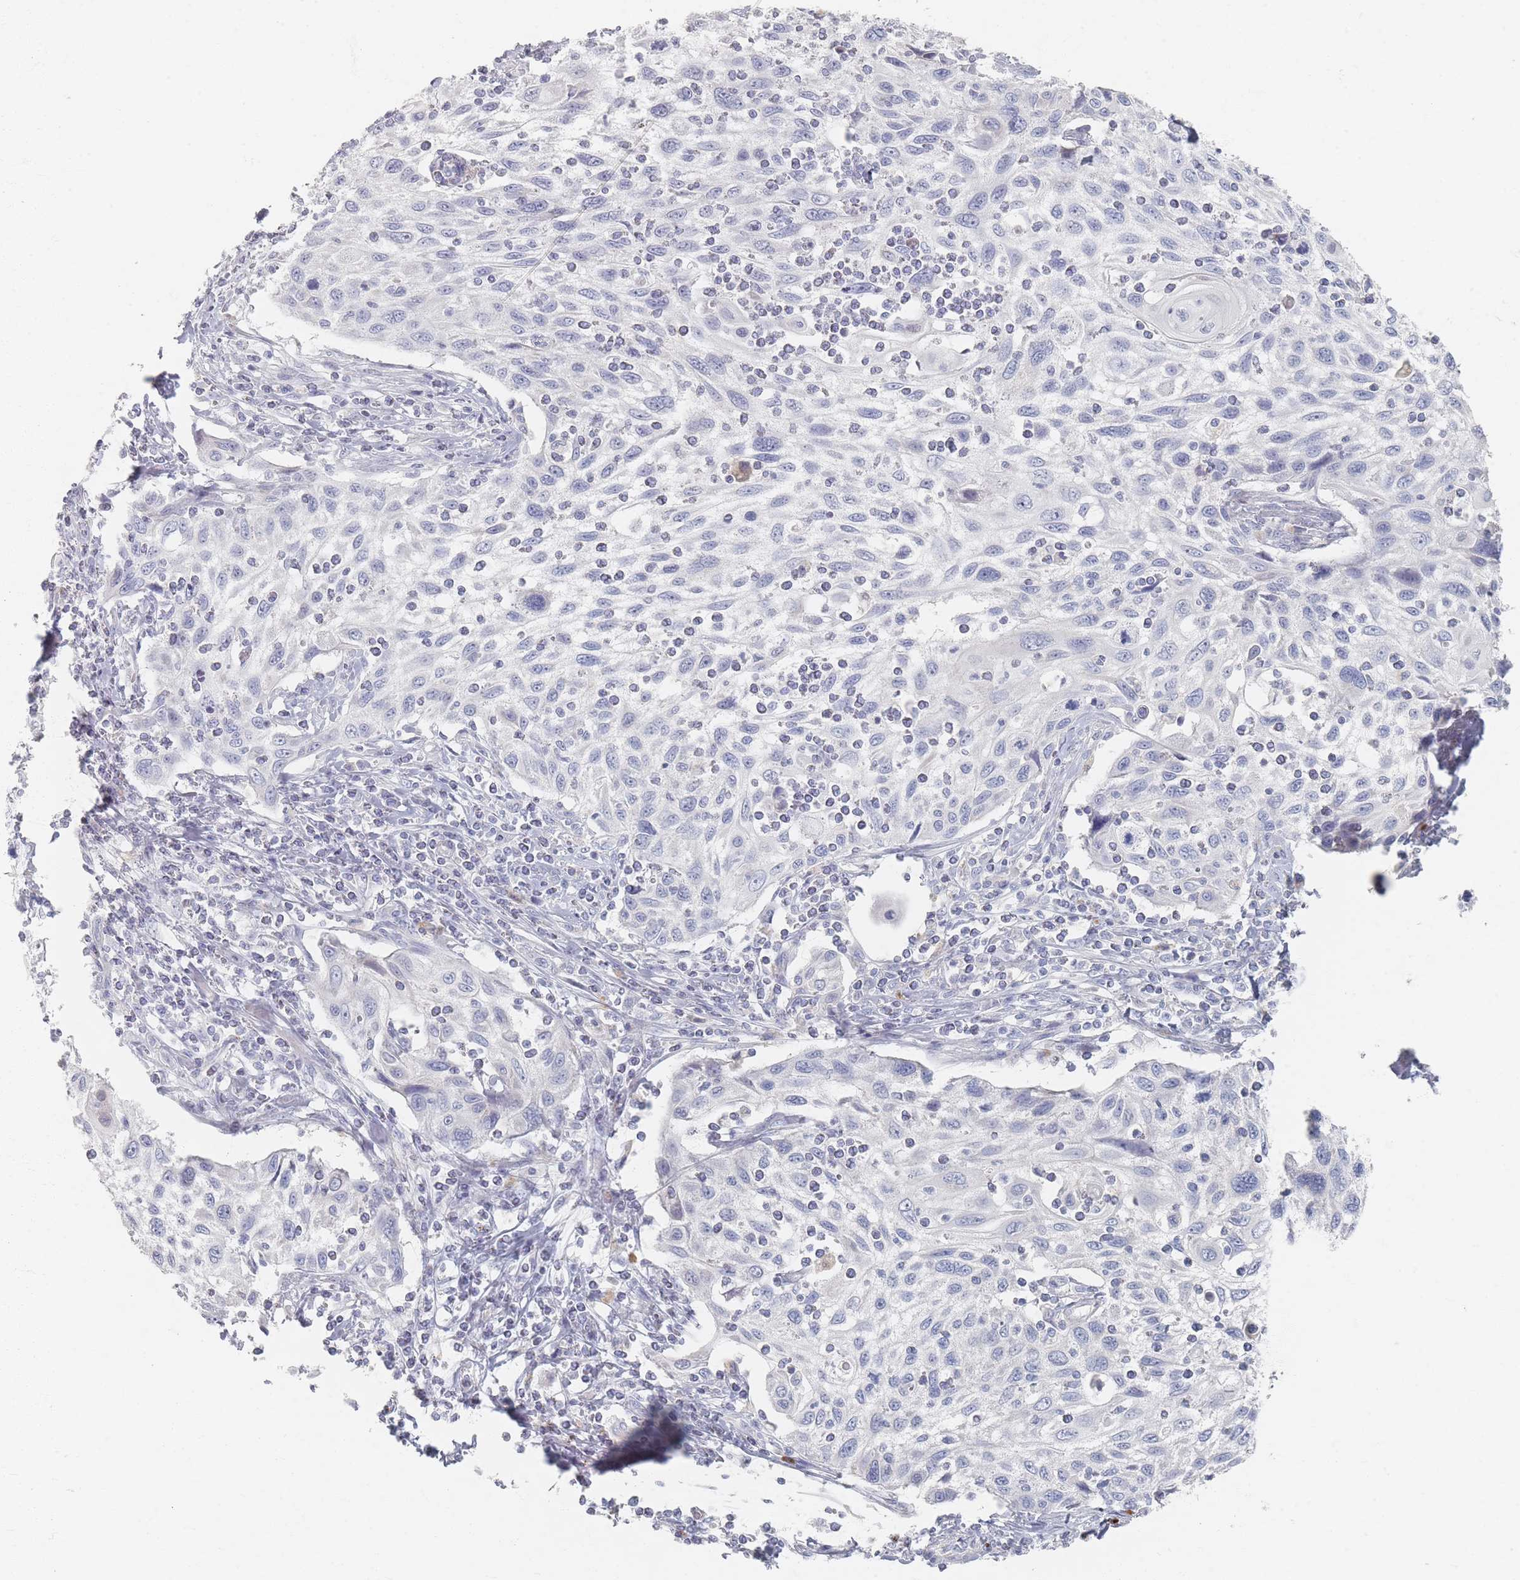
{"staining": {"intensity": "negative", "quantity": "none", "location": "none"}, "tissue": "cervical cancer", "cell_type": "Tumor cells", "image_type": "cancer", "snomed": [{"axis": "morphology", "description": "Squamous cell carcinoma, NOS"}, {"axis": "topography", "description": "Cervix"}], "caption": "Image shows no protein positivity in tumor cells of cervical cancer tissue. Nuclei are stained in blue.", "gene": "SLC2A11", "patient": {"sex": "female", "age": 70}}